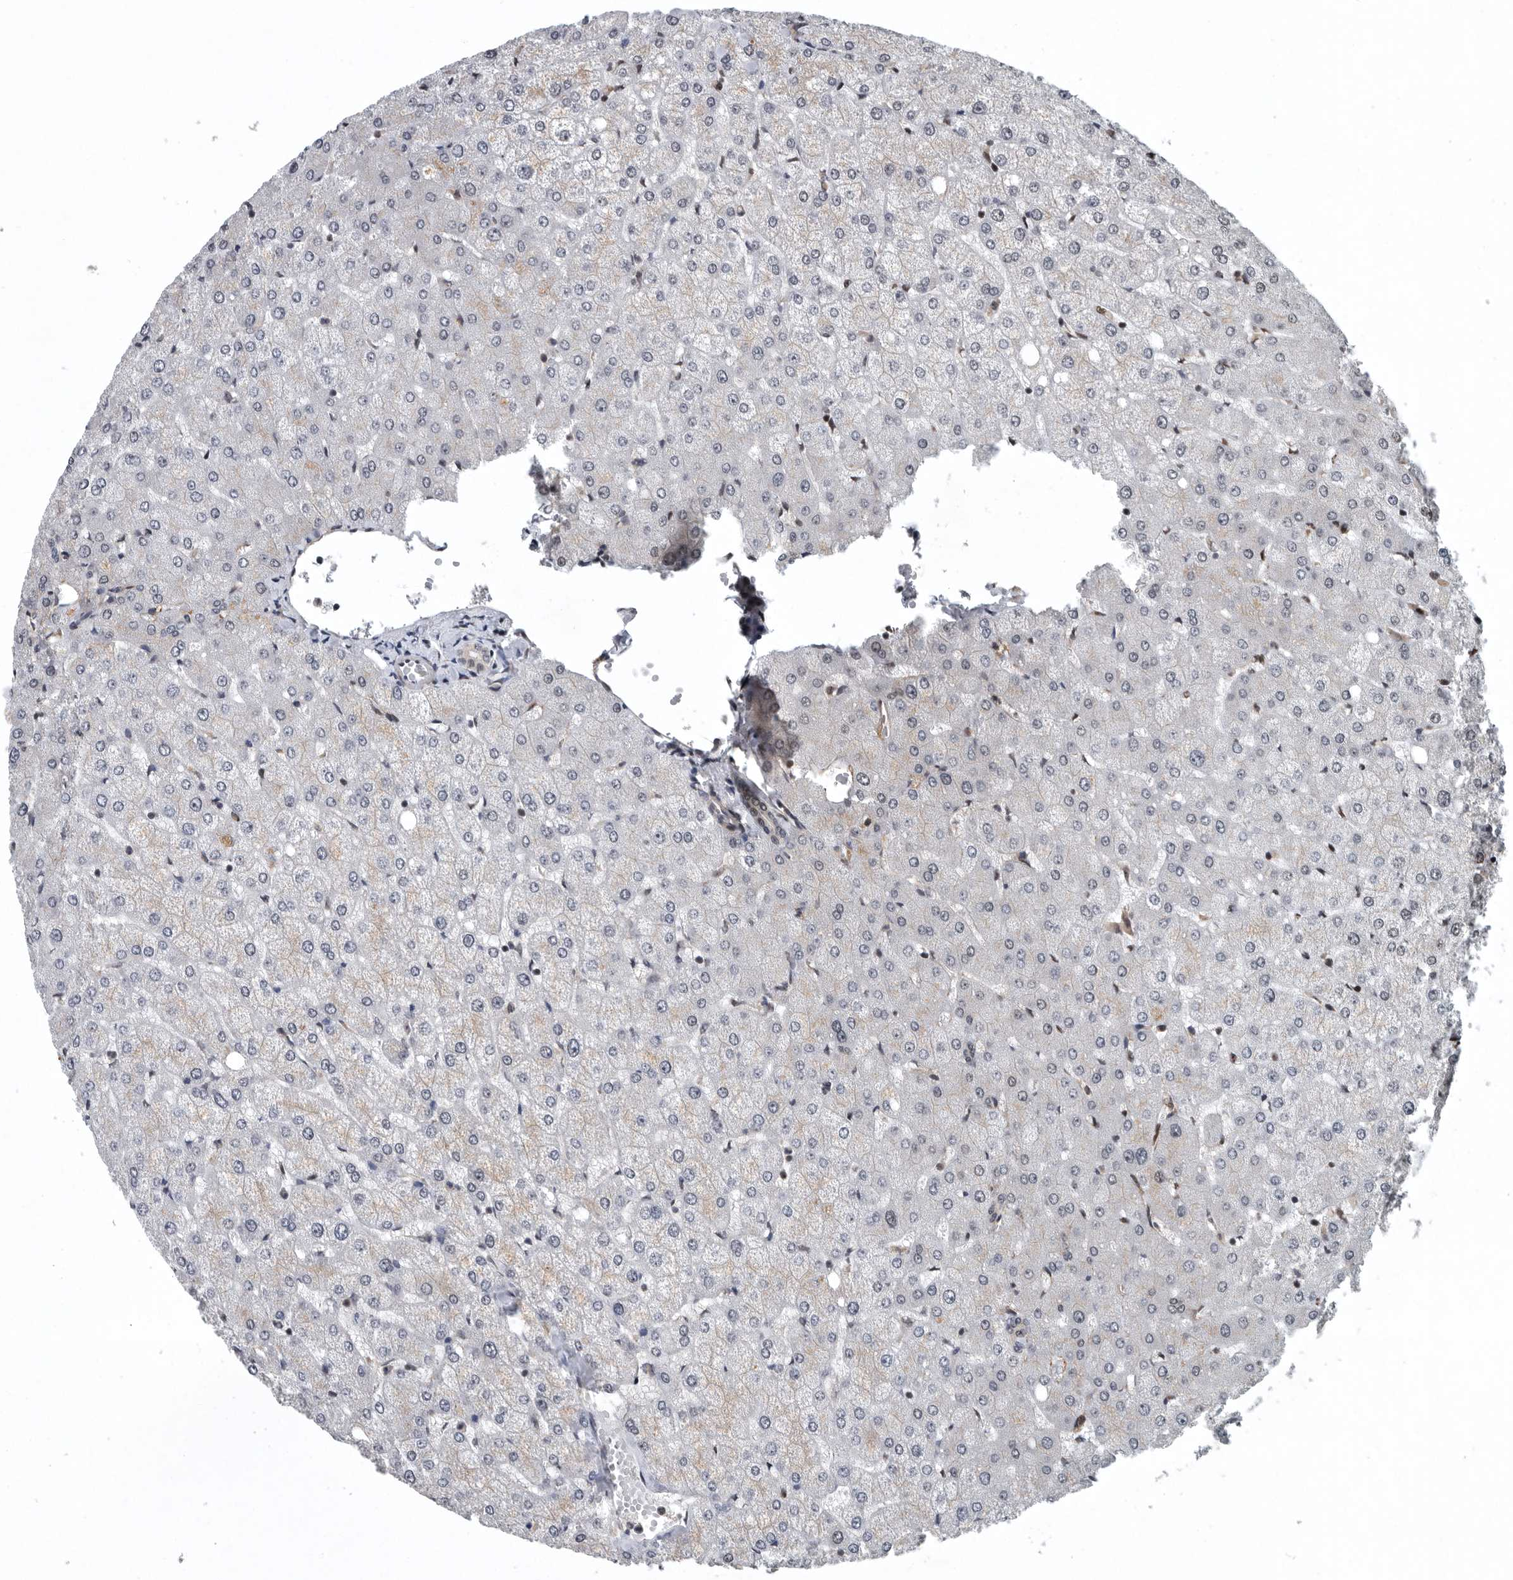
{"staining": {"intensity": "weak", "quantity": "25%-75%", "location": "nuclear"}, "tissue": "liver", "cell_type": "Cholangiocytes", "image_type": "normal", "snomed": [{"axis": "morphology", "description": "Normal tissue, NOS"}, {"axis": "topography", "description": "Liver"}], "caption": "Liver stained for a protein (brown) displays weak nuclear positive expression in about 25%-75% of cholangiocytes.", "gene": "SENP7", "patient": {"sex": "female", "age": 54}}